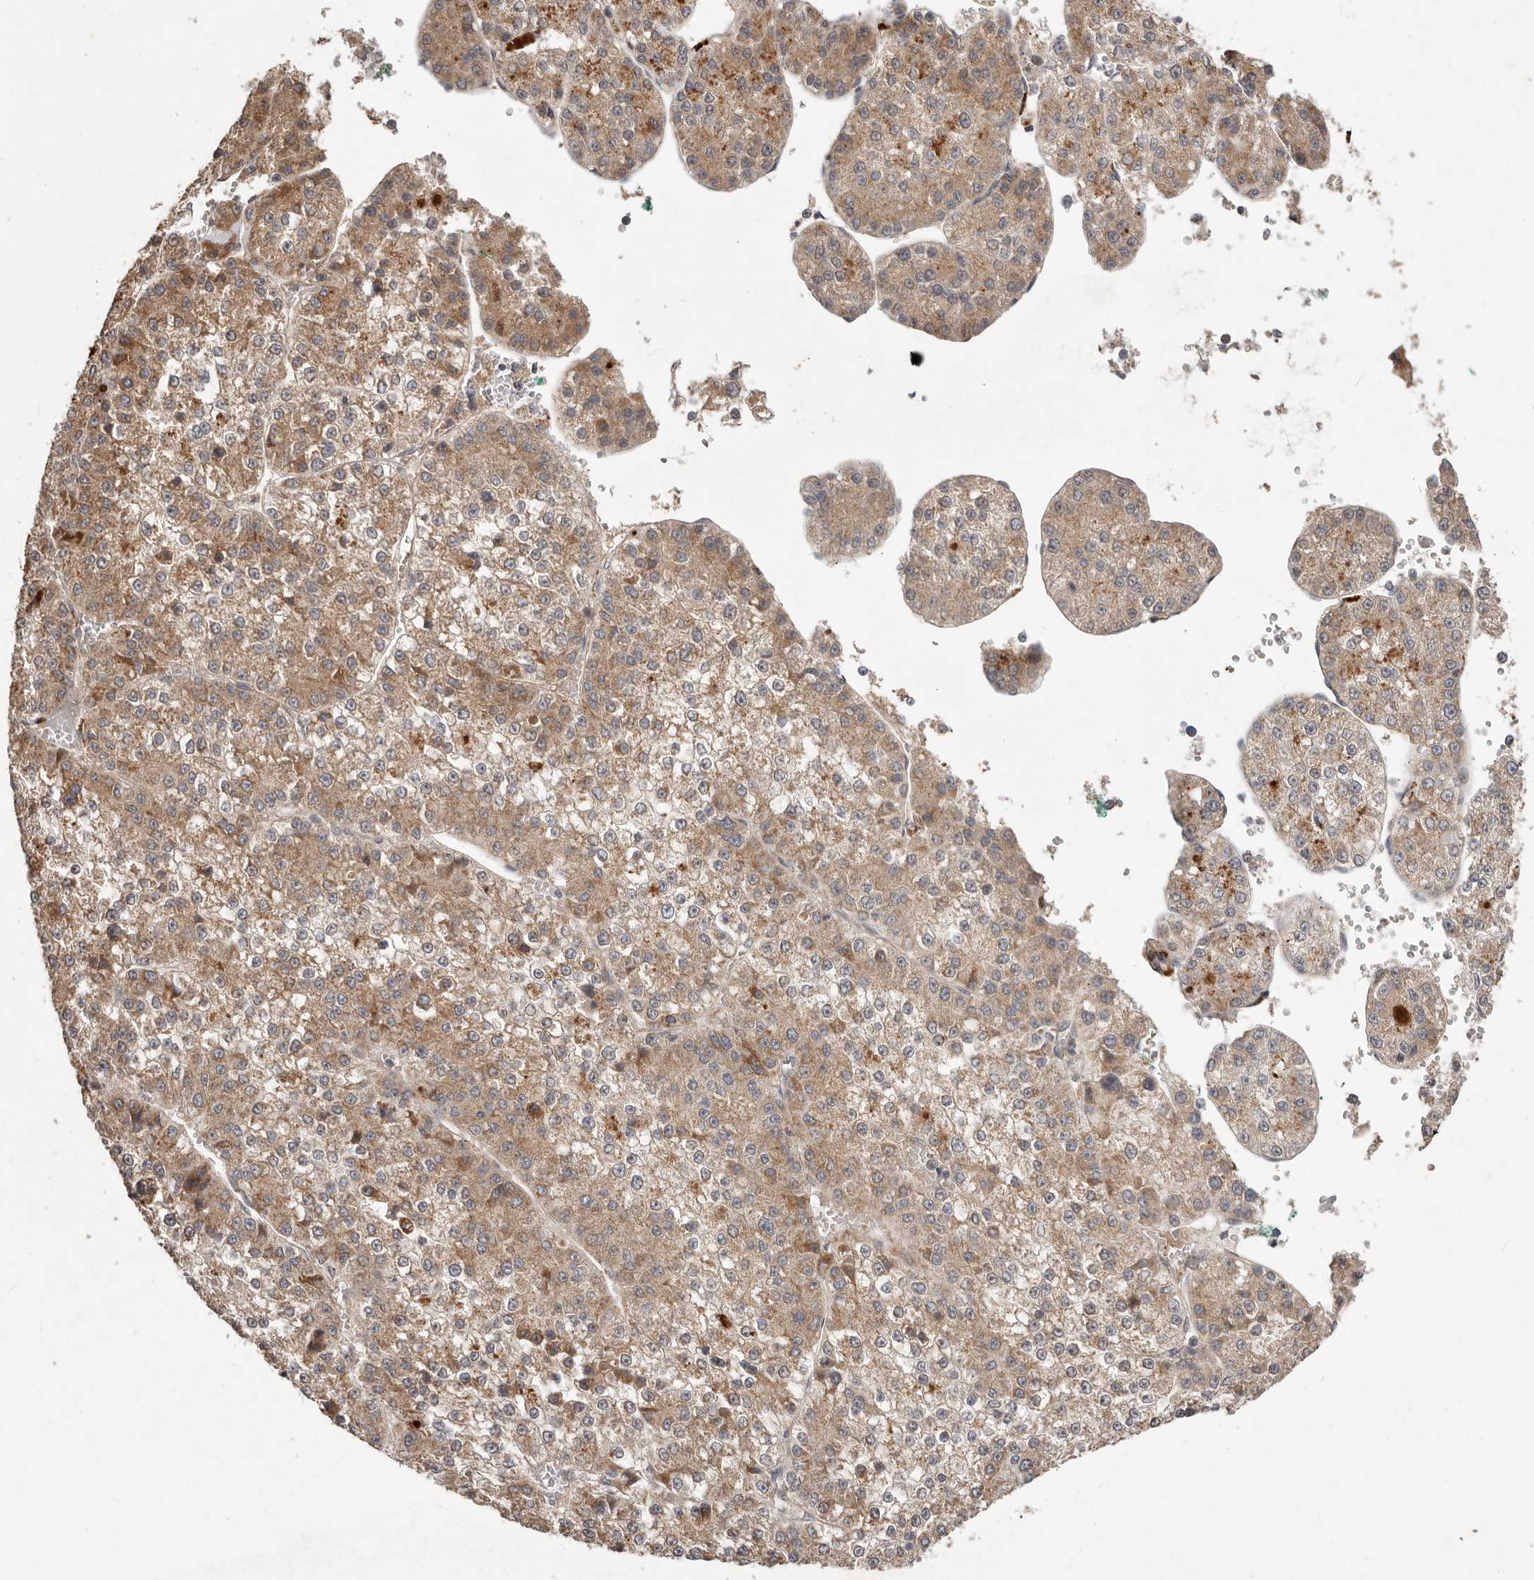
{"staining": {"intensity": "moderate", "quantity": ">75%", "location": "cytoplasmic/membranous"}, "tissue": "liver cancer", "cell_type": "Tumor cells", "image_type": "cancer", "snomed": [{"axis": "morphology", "description": "Carcinoma, Hepatocellular, NOS"}, {"axis": "topography", "description": "Liver"}], "caption": "Tumor cells reveal medium levels of moderate cytoplasmic/membranous positivity in approximately >75% of cells in human liver cancer.", "gene": "PLOD2", "patient": {"sex": "female", "age": 73}}